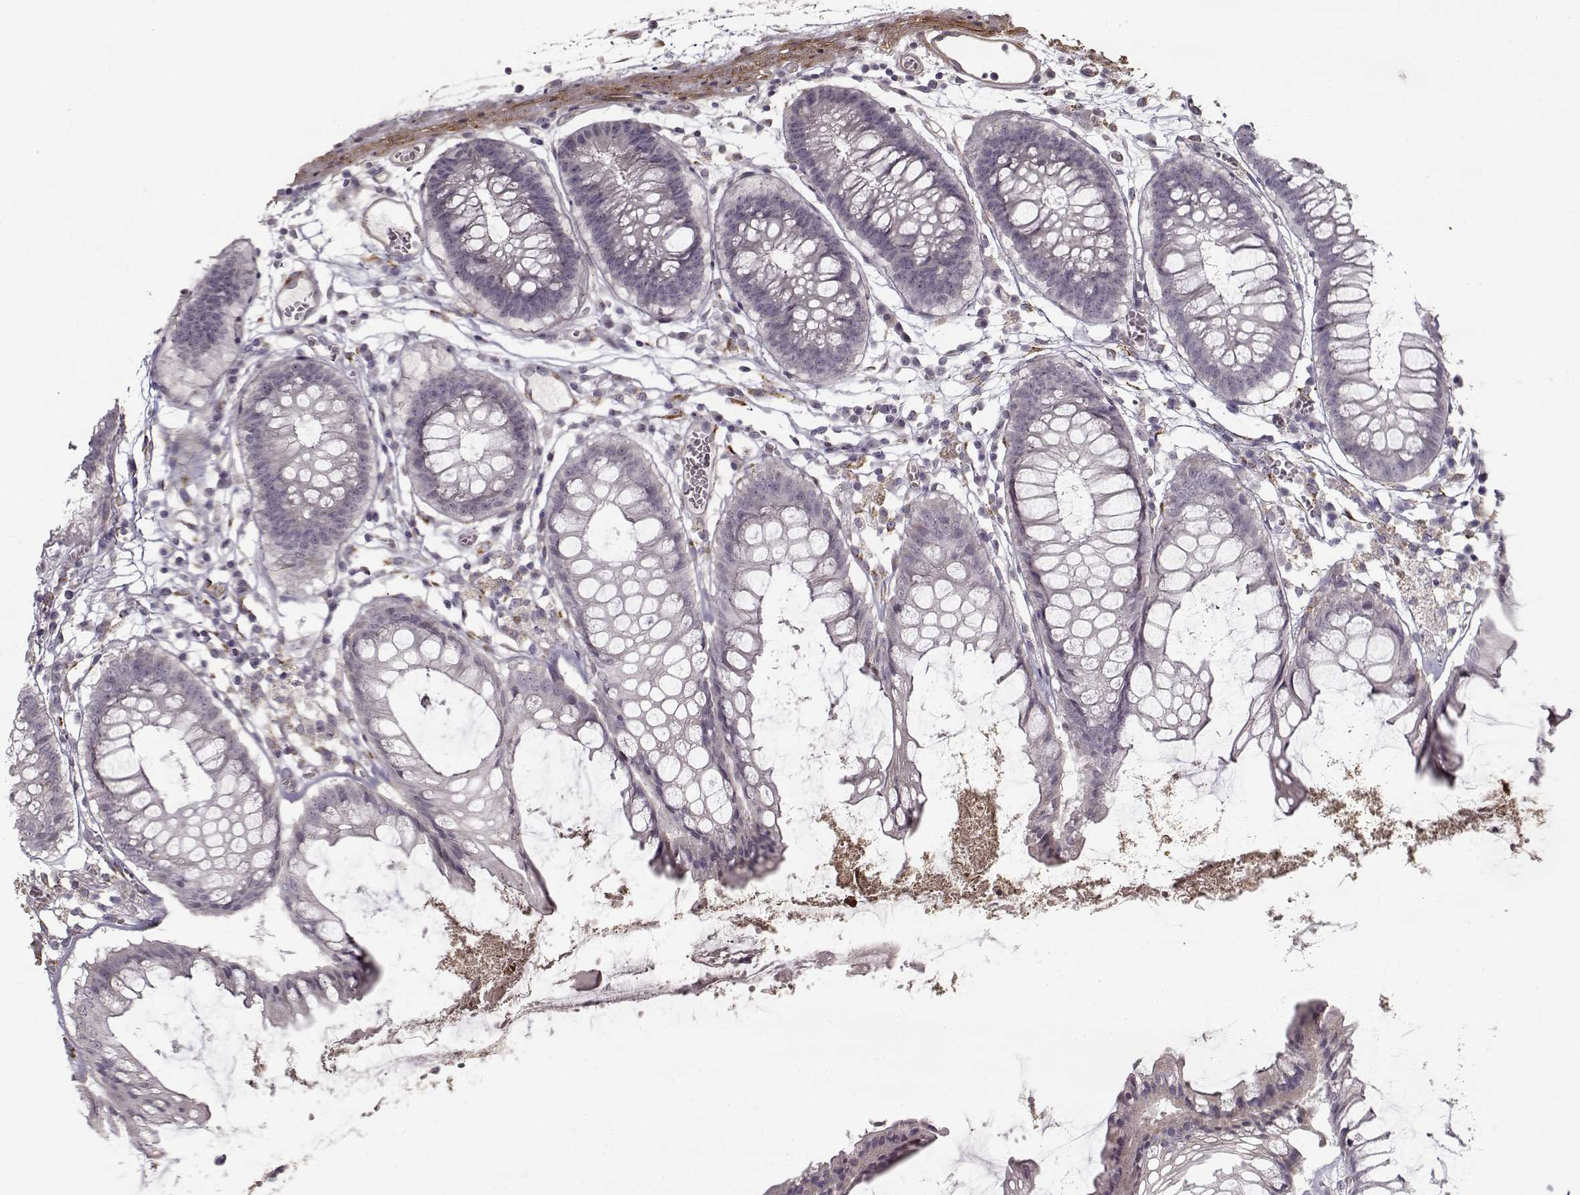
{"staining": {"intensity": "negative", "quantity": "none", "location": "none"}, "tissue": "colon", "cell_type": "Endothelial cells", "image_type": "normal", "snomed": [{"axis": "morphology", "description": "Normal tissue, NOS"}, {"axis": "morphology", "description": "Adenocarcinoma, NOS"}, {"axis": "topography", "description": "Colon"}], "caption": "A high-resolution micrograph shows IHC staining of normal colon, which shows no significant expression in endothelial cells.", "gene": "LAMB2", "patient": {"sex": "male", "age": 65}}